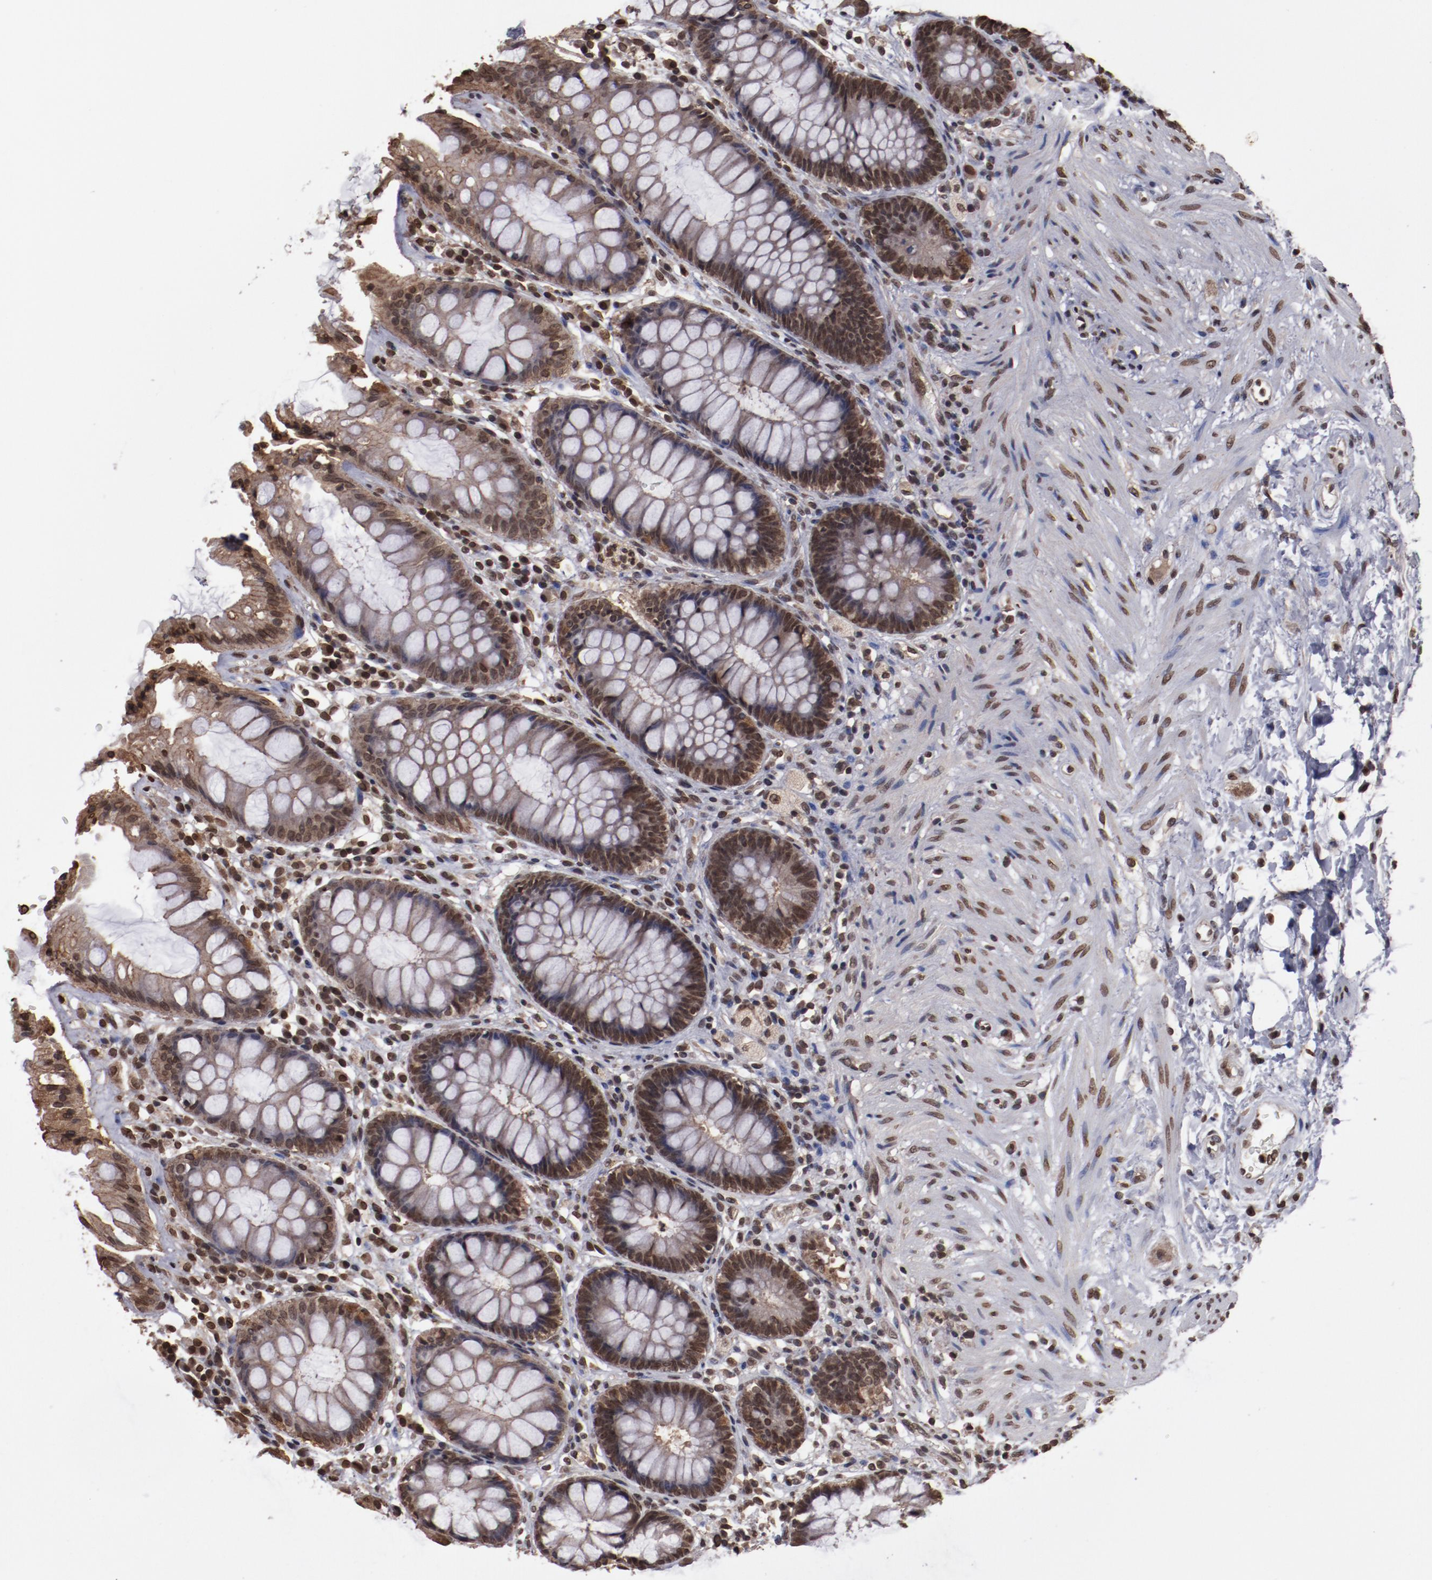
{"staining": {"intensity": "strong", "quantity": ">75%", "location": "nuclear"}, "tissue": "rectum", "cell_type": "Glandular cells", "image_type": "normal", "snomed": [{"axis": "morphology", "description": "Normal tissue, NOS"}, {"axis": "topography", "description": "Rectum"}], "caption": "Brown immunohistochemical staining in benign human rectum exhibits strong nuclear expression in approximately >75% of glandular cells.", "gene": "AKT1", "patient": {"sex": "female", "age": 46}}